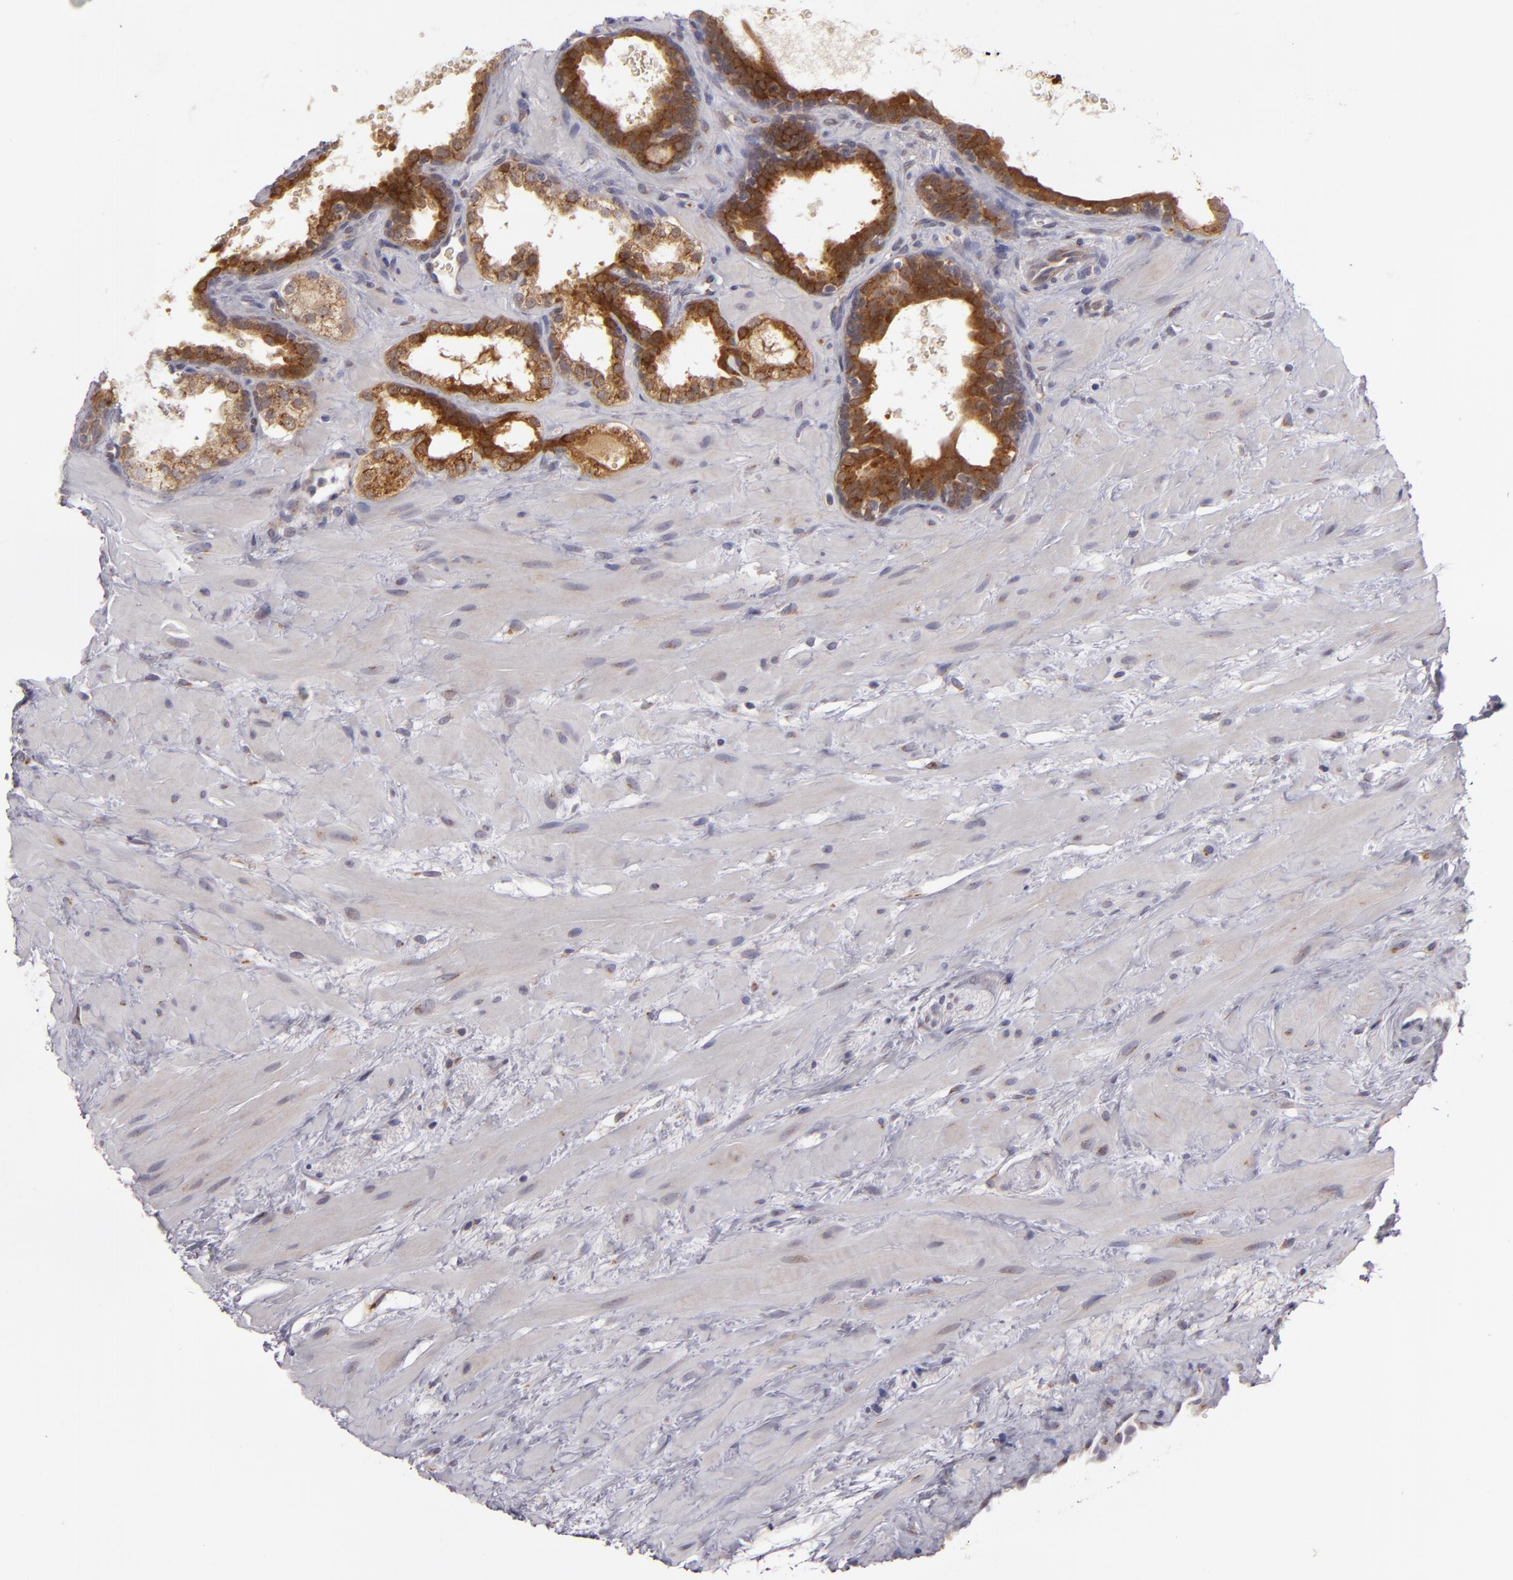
{"staining": {"intensity": "strong", "quantity": ">75%", "location": "cytoplasmic/membranous"}, "tissue": "prostate cancer", "cell_type": "Tumor cells", "image_type": "cancer", "snomed": [{"axis": "morphology", "description": "Adenocarcinoma, Low grade"}, {"axis": "topography", "description": "Prostate"}], "caption": "Protein staining of adenocarcinoma (low-grade) (prostate) tissue demonstrates strong cytoplasmic/membranous staining in approximately >75% of tumor cells.", "gene": "SH2D4A", "patient": {"sex": "male", "age": 57}}